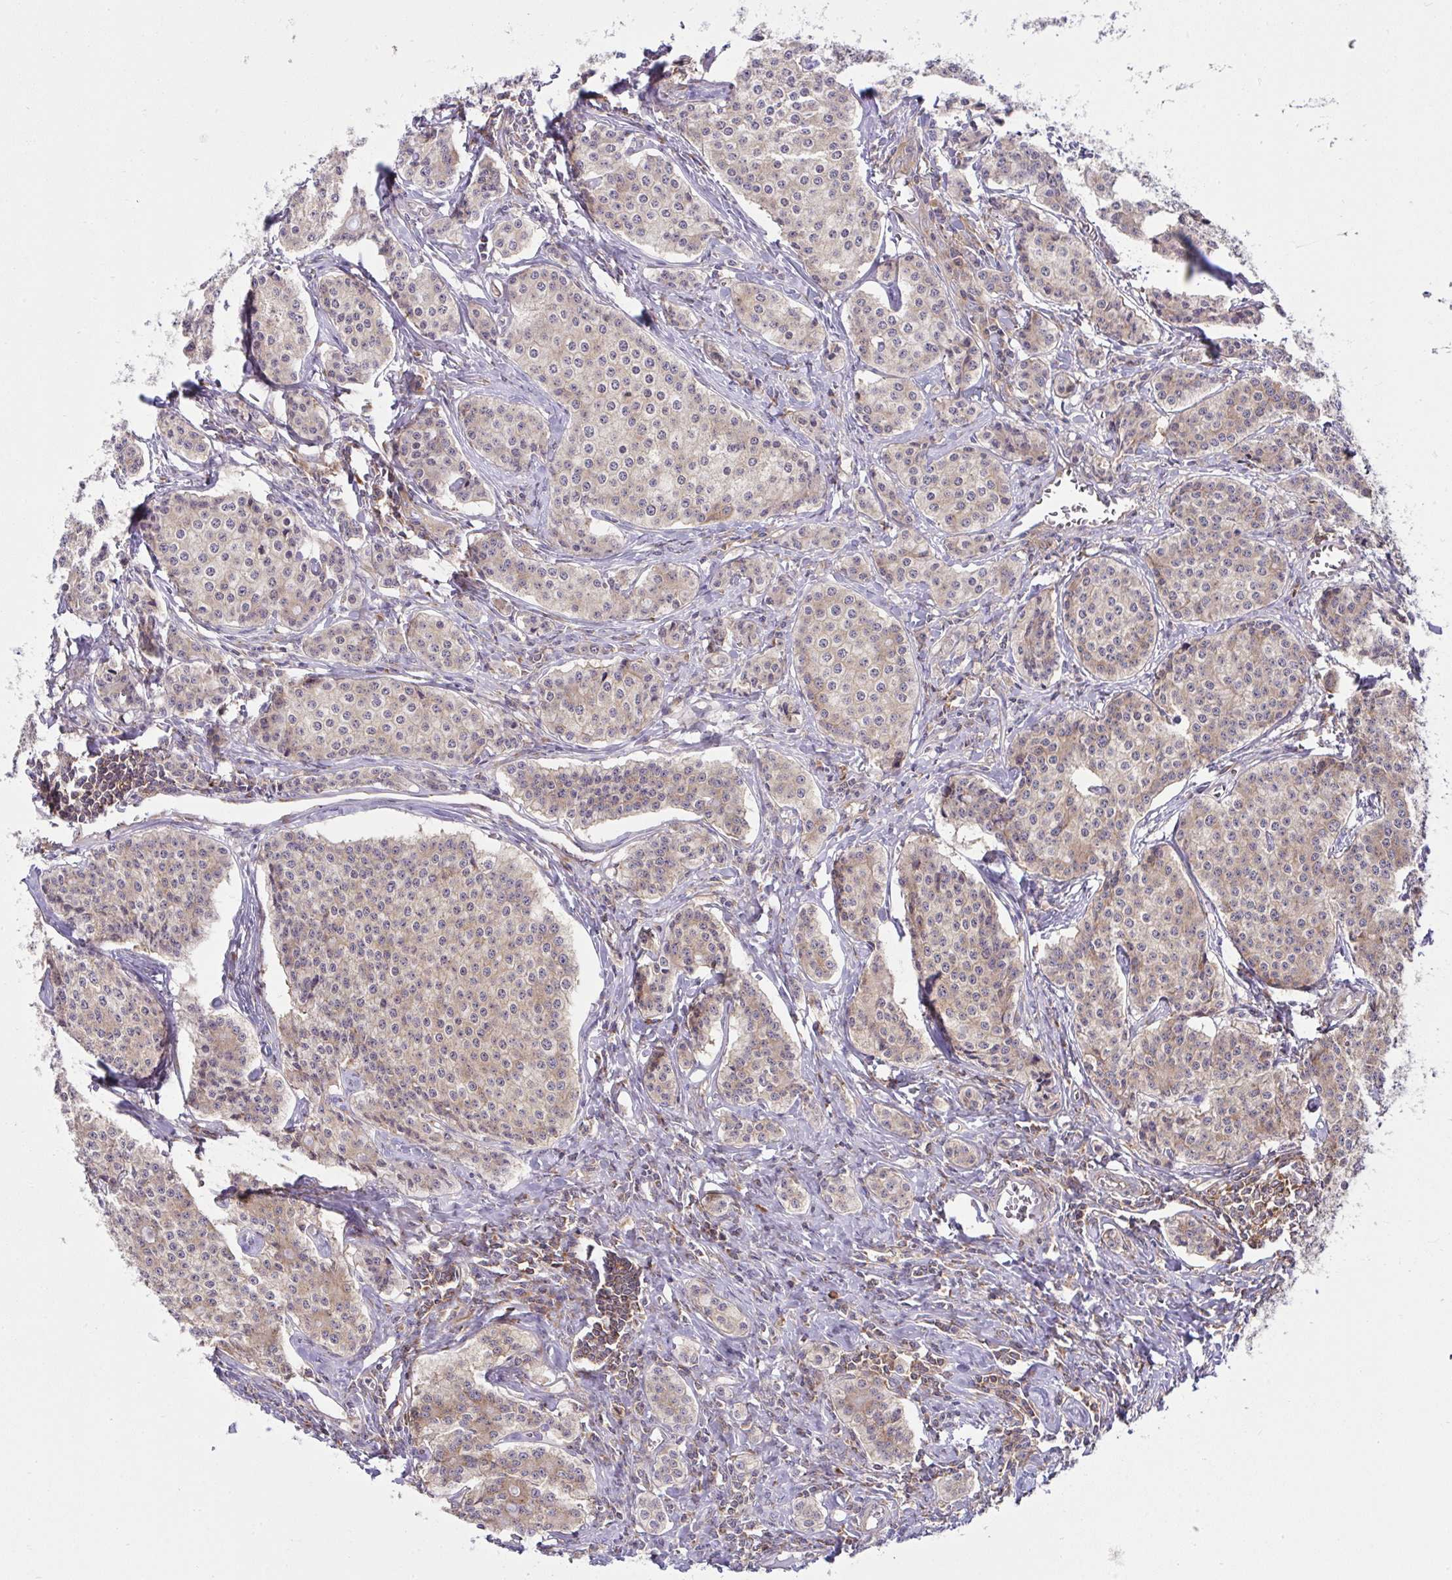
{"staining": {"intensity": "weak", "quantity": ">75%", "location": "cytoplasmic/membranous"}, "tissue": "carcinoid", "cell_type": "Tumor cells", "image_type": "cancer", "snomed": [{"axis": "morphology", "description": "Carcinoid, malignant, NOS"}, {"axis": "topography", "description": "Small intestine"}], "caption": "Malignant carcinoid stained for a protein (brown) displays weak cytoplasmic/membranous positive expression in approximately >75% of tumor cells.", "gene": "RPS7", "patient": {"sex": "female", "age": 64}}